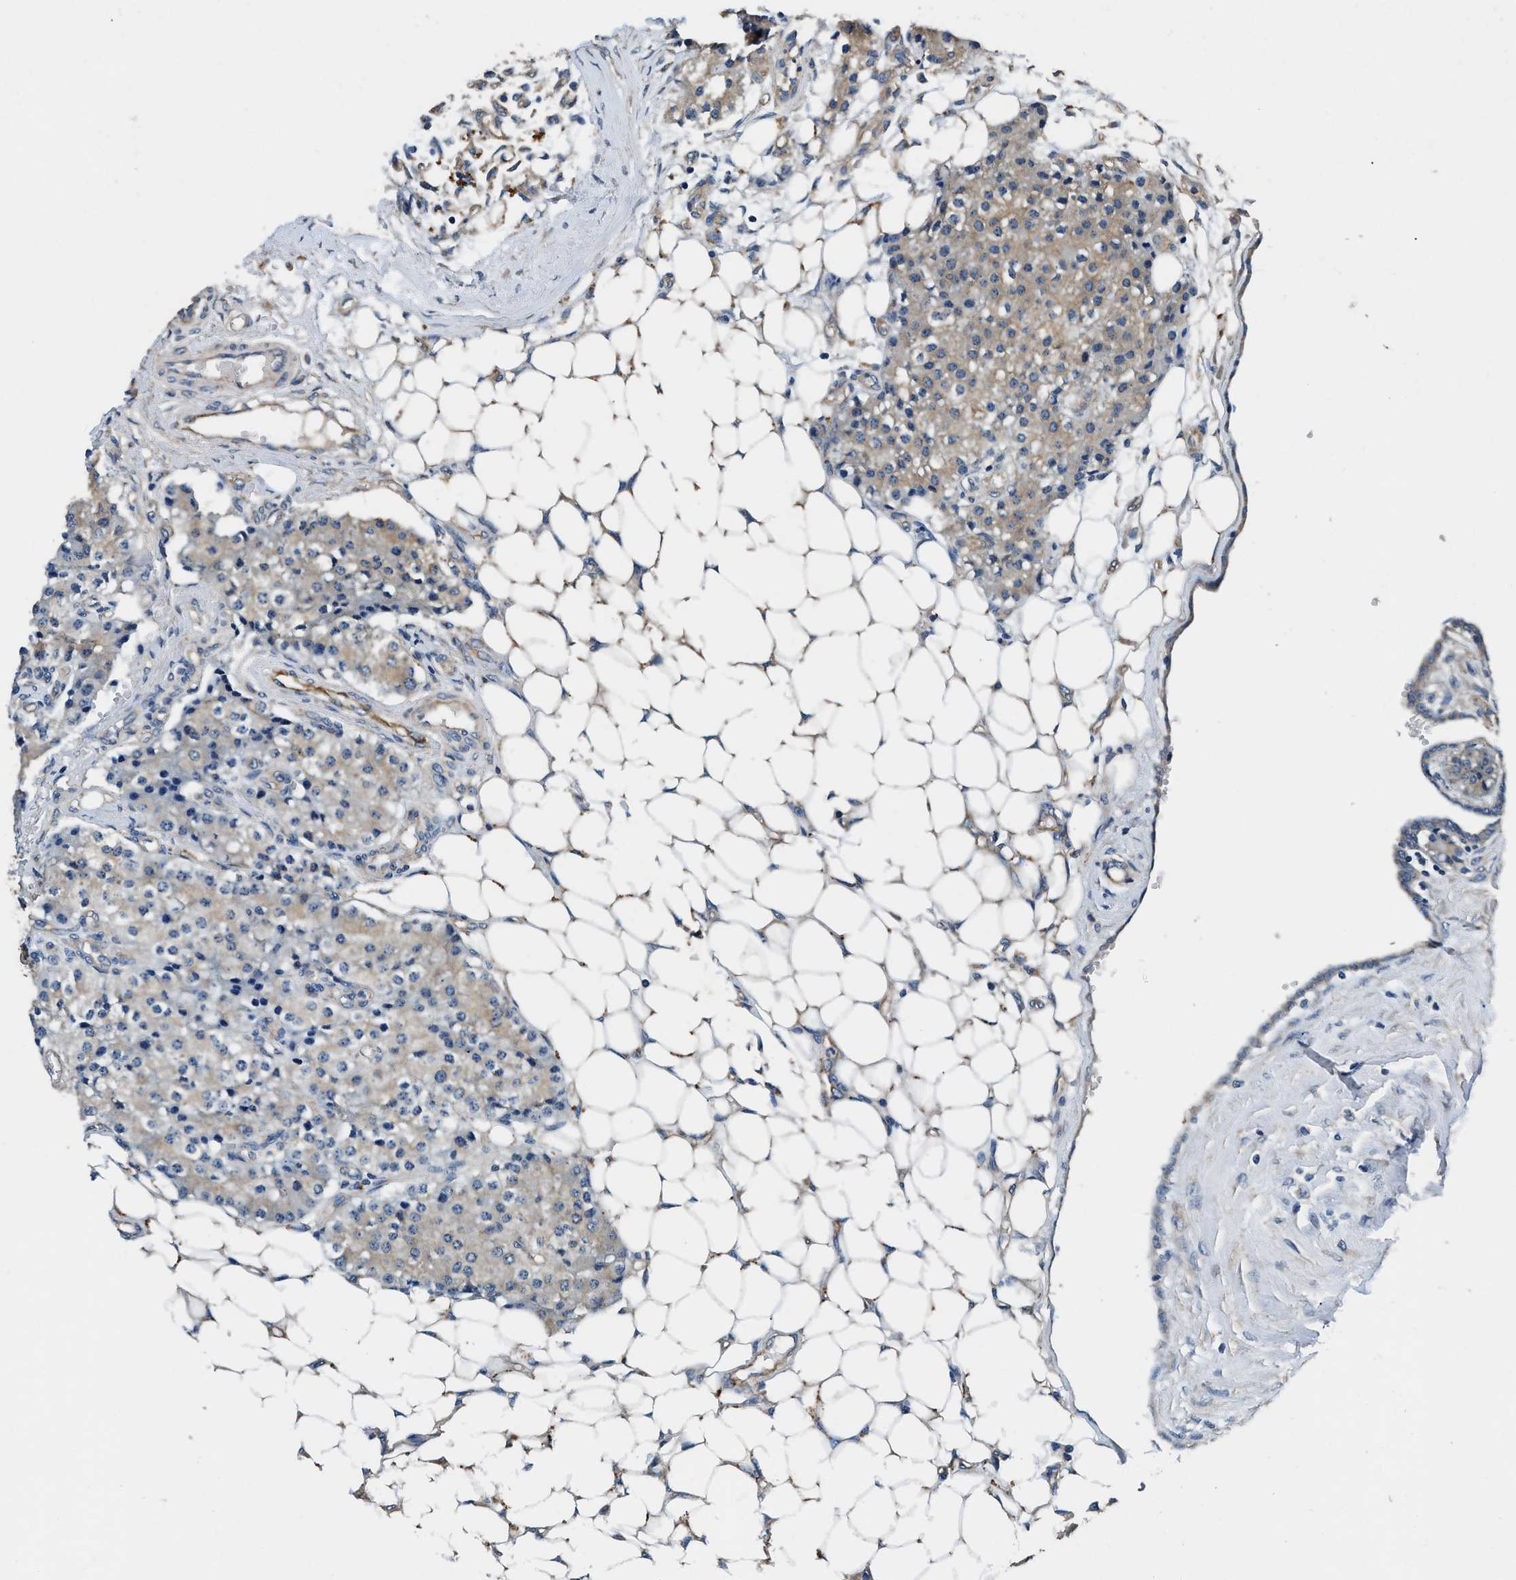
{"staining": {"intensity": "weak", "quantity": ">75%", "location": "cytoplasmic/membranous"}, "tissue": "carcinoid", "cell_type": "Tumor cells", "image_type": "cancer", "snomed": [{"axis": "morphology", "description": "Carcinoid, malignant, NOS"}, {"axis": "topography", "description": "Colon"}], "caption": "About >75% of tumor cells in human carcinoid (malignant) demonstrate weak cytoplasmic/membranous protein staining as visualized by brown immunohistochemical staining.", "gene": "DHRS7B", "patient": {"sex": "female", "age": 52}}